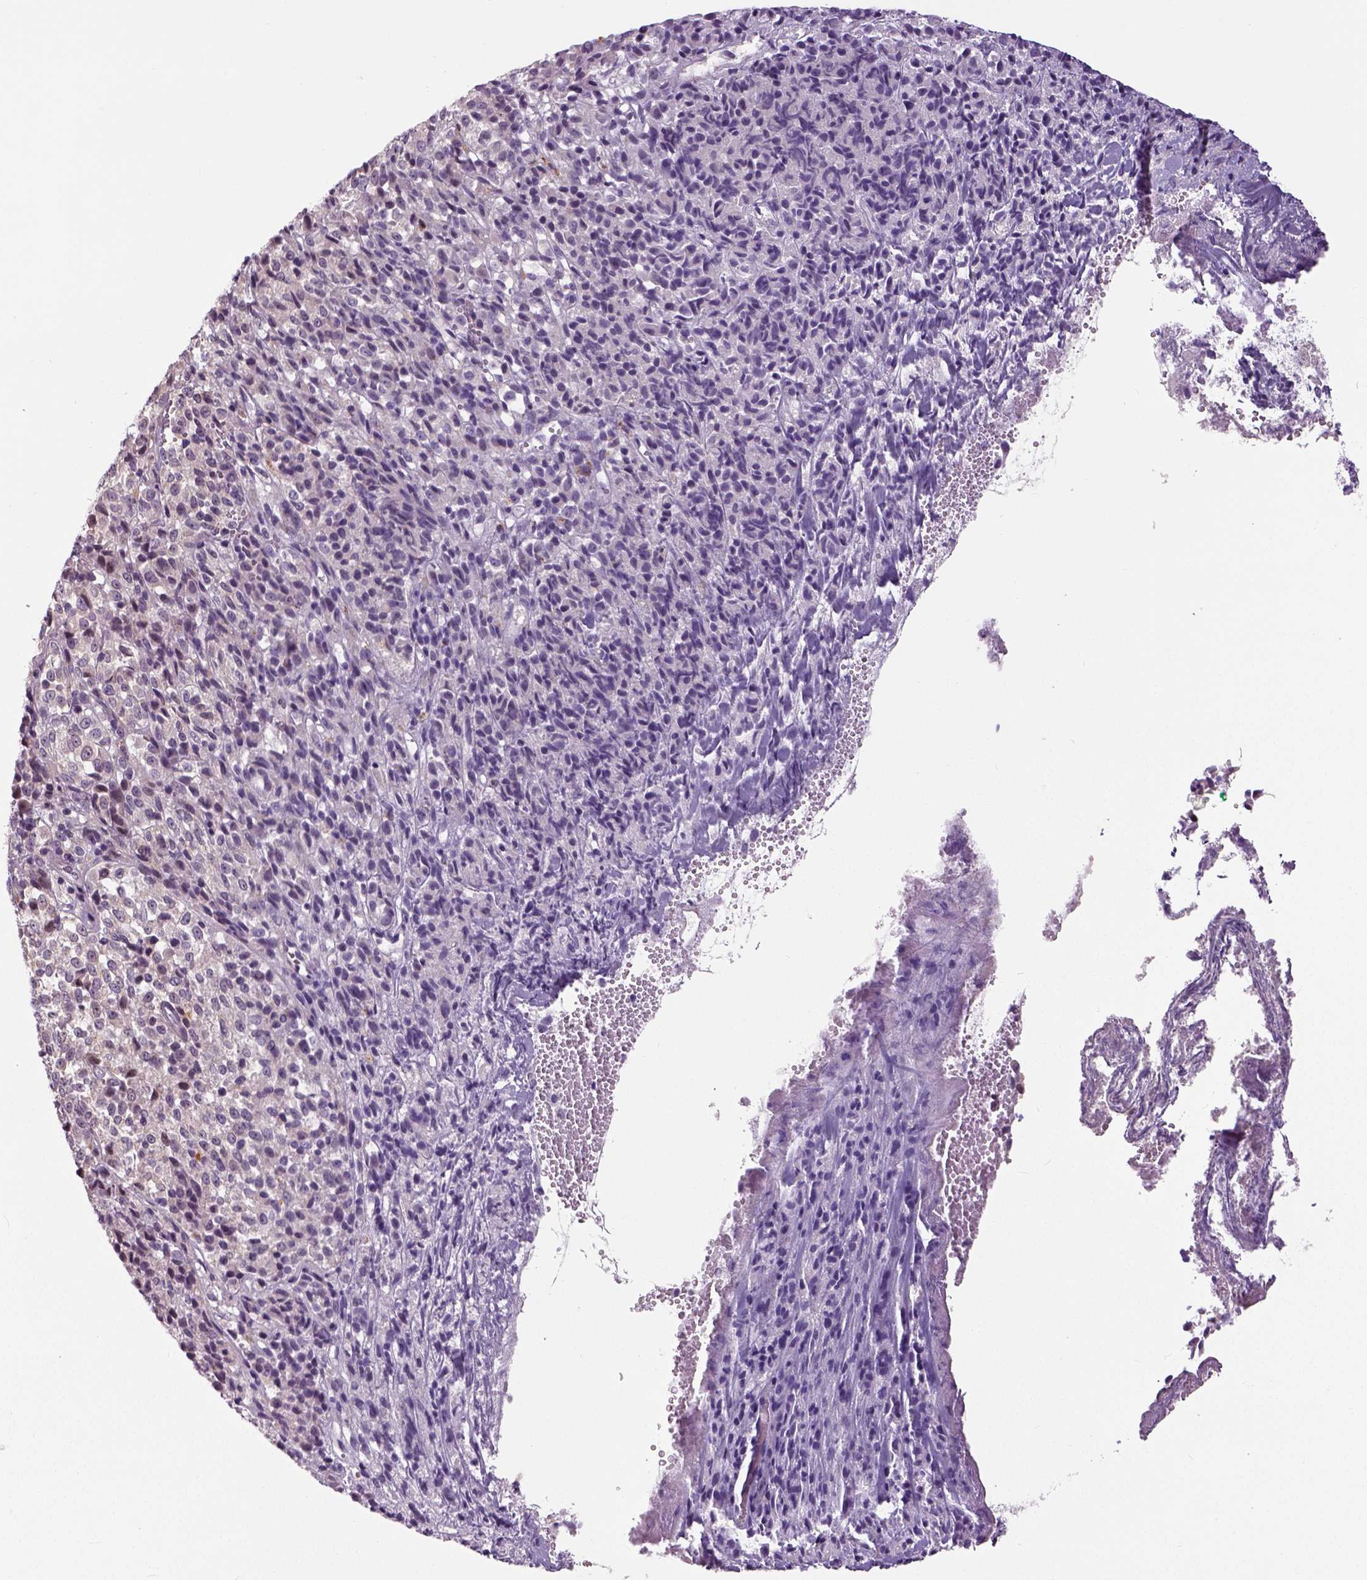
{"staining": {"intensity": "negative", "quantity": "none", "location": "none"}, "tissue": "melanoma", "cell_type": "Tumor cells", "image_type": "cancer", "snomed": [{"axis": "morphology", "description": "Malignant melanoma, Metastatic site"}, {"axis": "topography", "description": "Brain"}], "caption": "Immunohistochemical staining of melanoma shows no significant staining in tumor cells.", "gene": "NECAB1", "patient": {"sex": "female", "age": 56}}